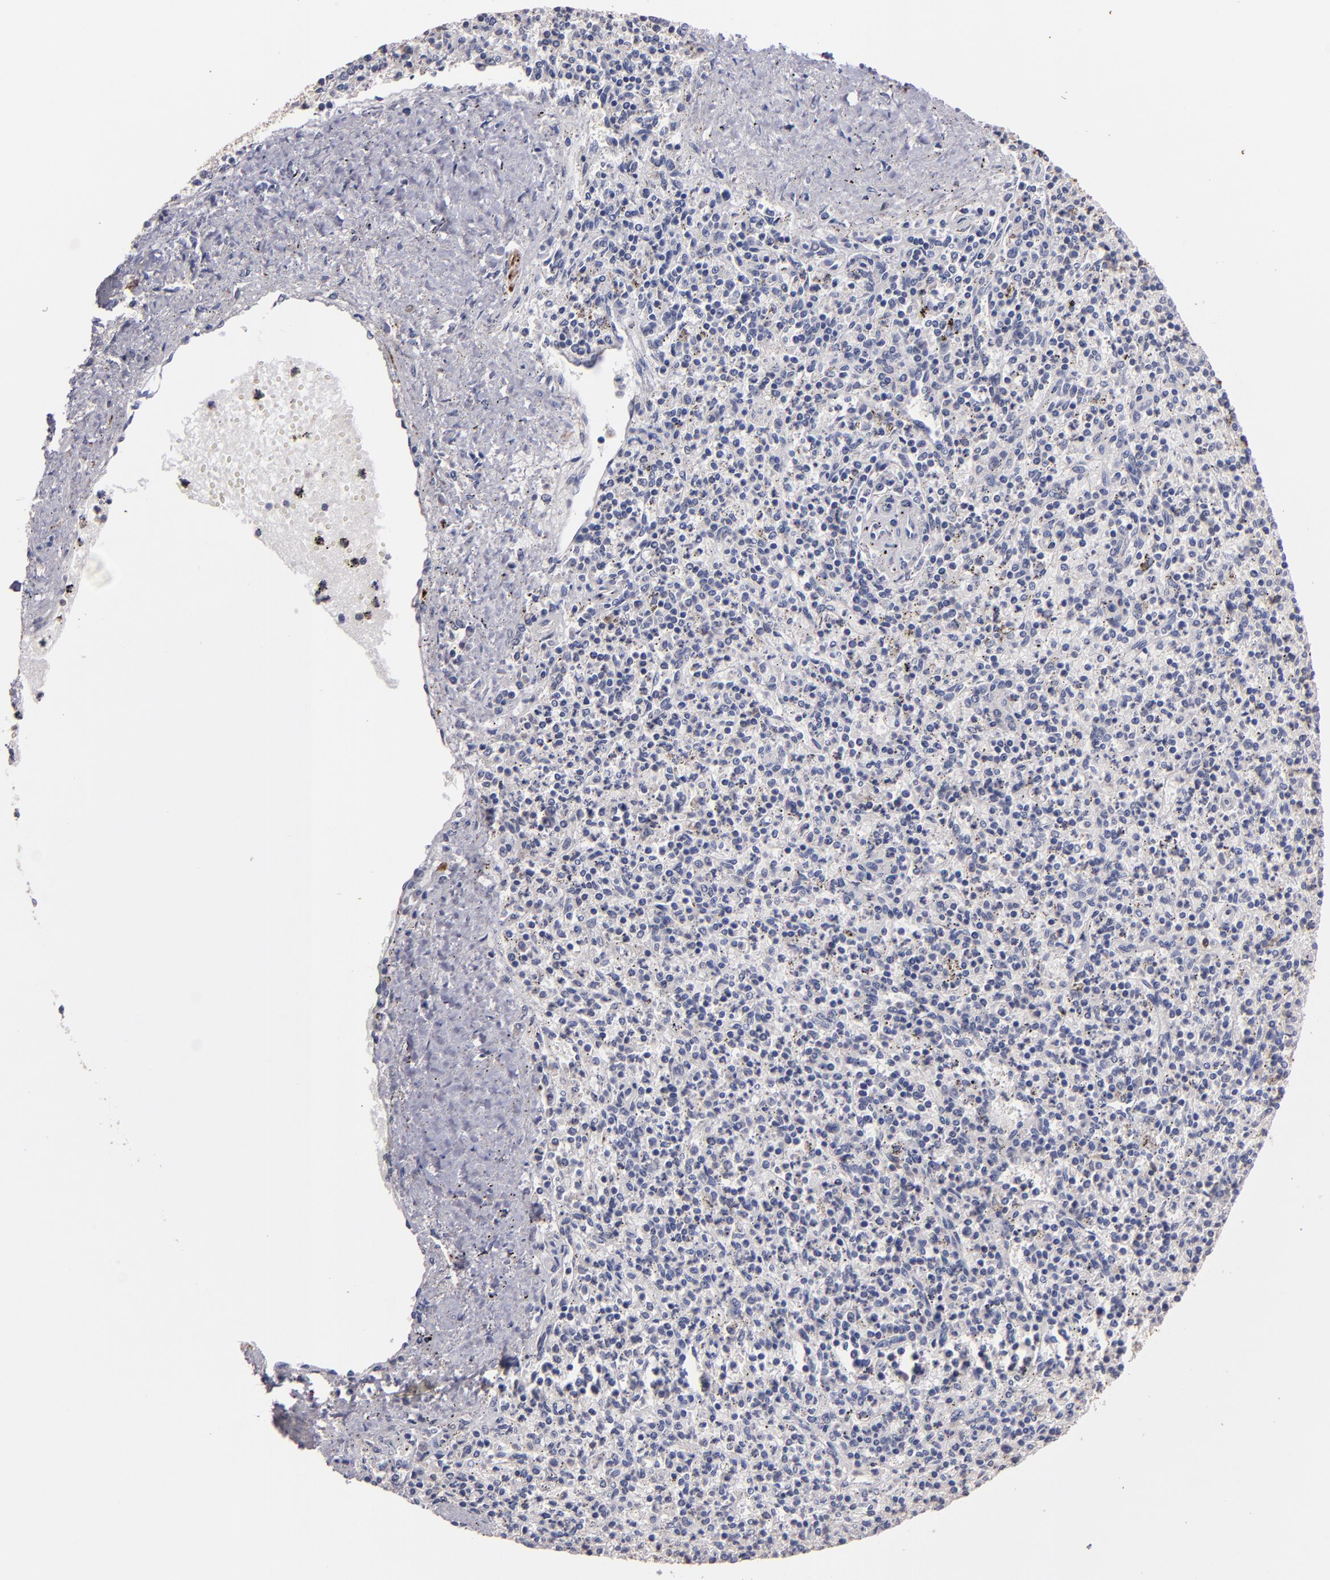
{"staining": {"intensity": "negative", "quantity": "none", "location": "none"}, "tissue": "spleen", "cell_type": "Cells in red pulp", "image_type": "normal", "snomed": [{"axis": "morphology", "description": "Normal tissue, NOS"}, {"axis": "topography", "description": "Spleen"}], "caption": "Immunohistochemistry (IHC) micrograph of benign human spleen stained for a protein (brown), which exhibits no positivity in cells in red pulp. (DAB (3,3'-diaminobenzidine) IHC visualized using brightfield microscopy, high magnification).", "gene": "S100A1", "patient": {"sex": "male", "age": 72}}